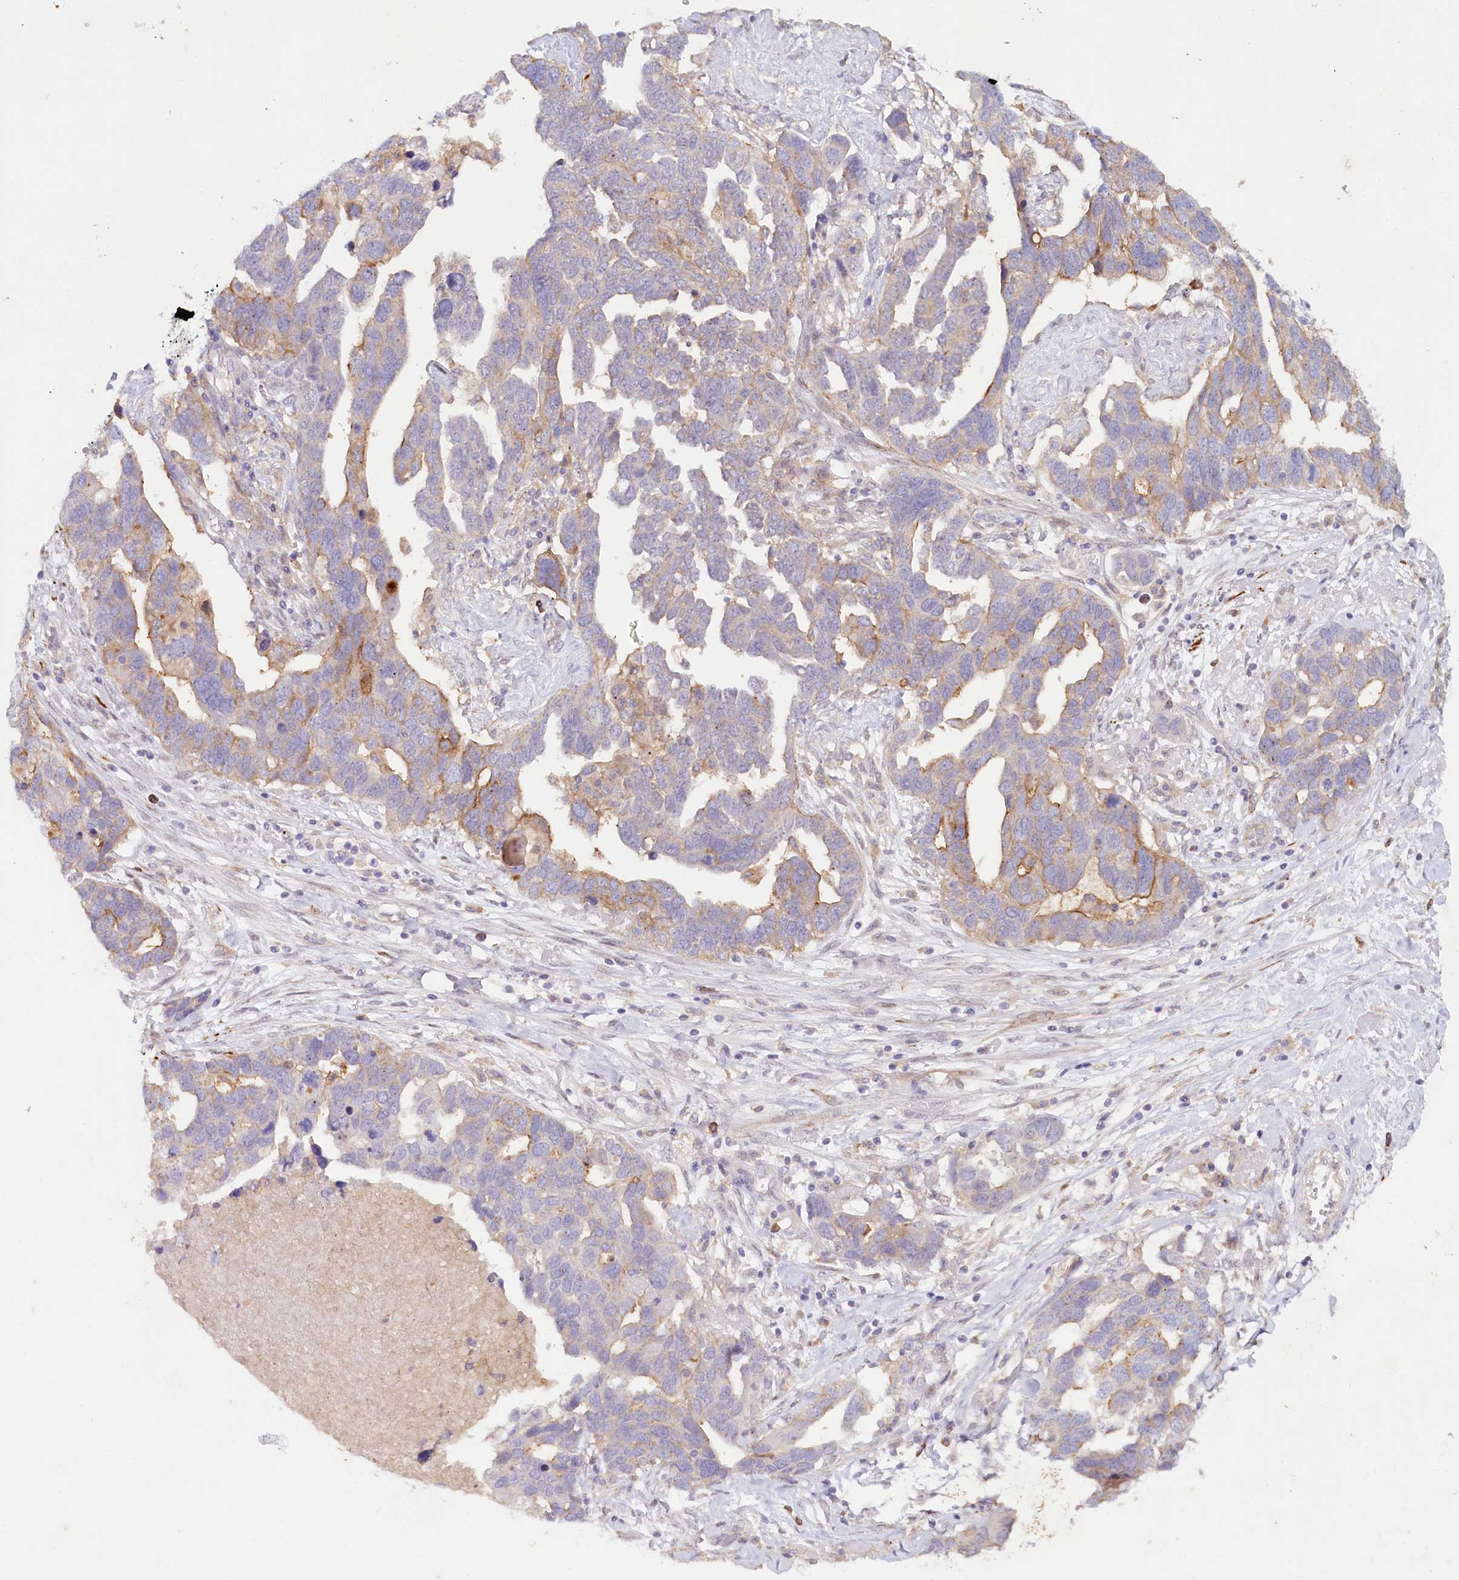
{"staining": {"intensity": "moderate", "quantity": "<25%", "location": "cytoplasmic/membranous"}, "tissue": "ovarian cancer", "cell_type": "Tumor cells", "image_type": "cancer", "snomed": [{"axis": "morphology", "description": "Cystadenocarcinoma, serous, NOS"}, {"axis": "topography", "description": "Ovary"}], "caption": "Ovarian serous cystadenocarcinoma tissue shows moderate cytoplasmic/membranous staining in about <25% of tumor cells The staining was performed using DAB to visualize the protein expression in brown, while the nuclei were stained in blue with hematoxylin (Magnification: 20x).", "gene": "ALDH3B1", "patient": {"sex": "female", "age": 54}}